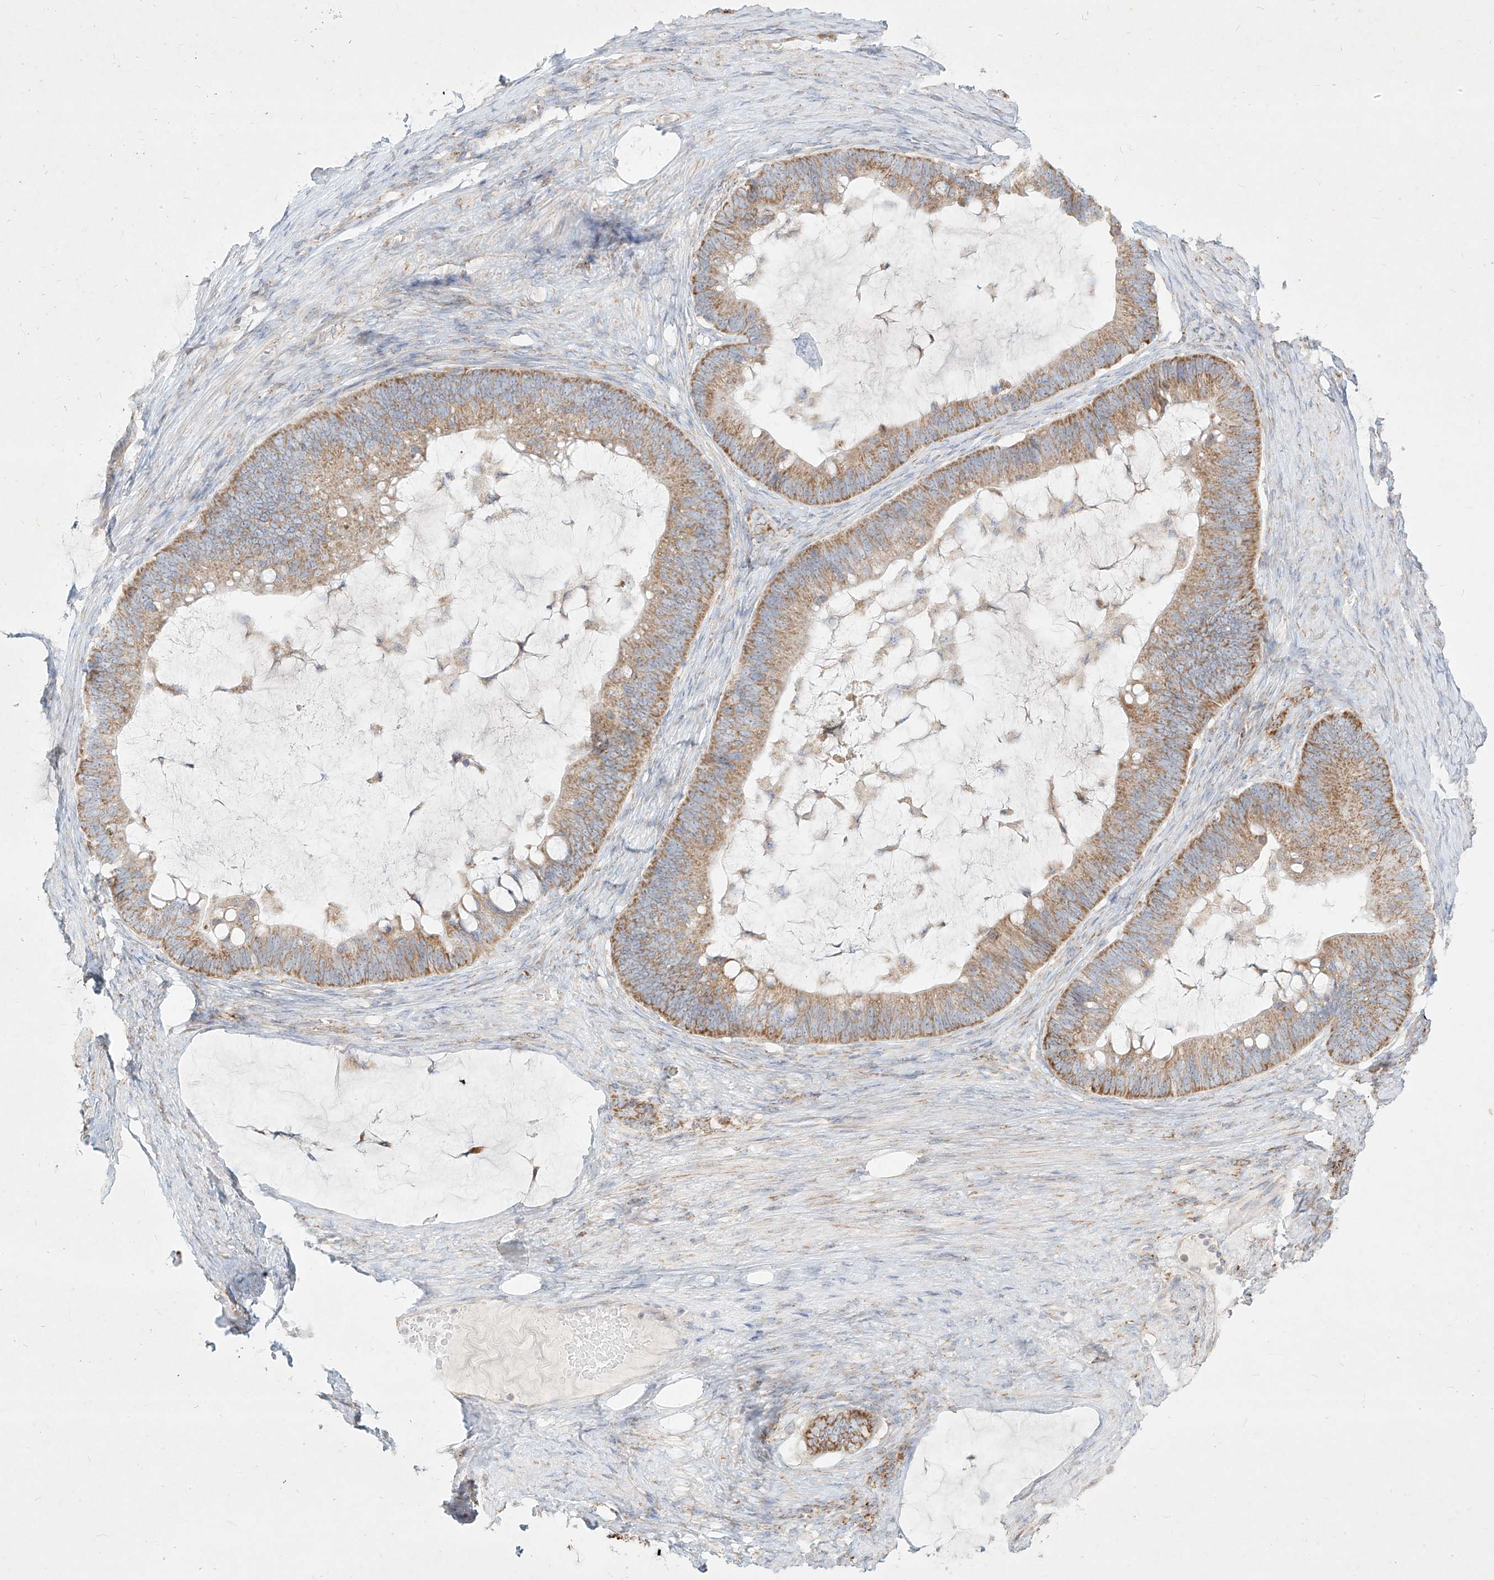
{"staining": {"intensity": "moderate", "quantity": ">75%", "location": "cytoplasmic/membranous"}, "tissue": "ovarian cancer", "cell_type": "Tumor cells", "image_type": "cancer", "snomed": [{"axis": "morphology", "description": "Cystadenocarcinoma, mucinous, NOS"}, {"axis": "topography", "description": "Ovary"}], "caption": "This is a micrograph of immunohistochemistry staining of ovarian cancer, which shows moderate positivity in the cytoplasmic/membranous of tumor cells.", "gene": "MTX2", "patient": {"sex": "female", "age": 61}}